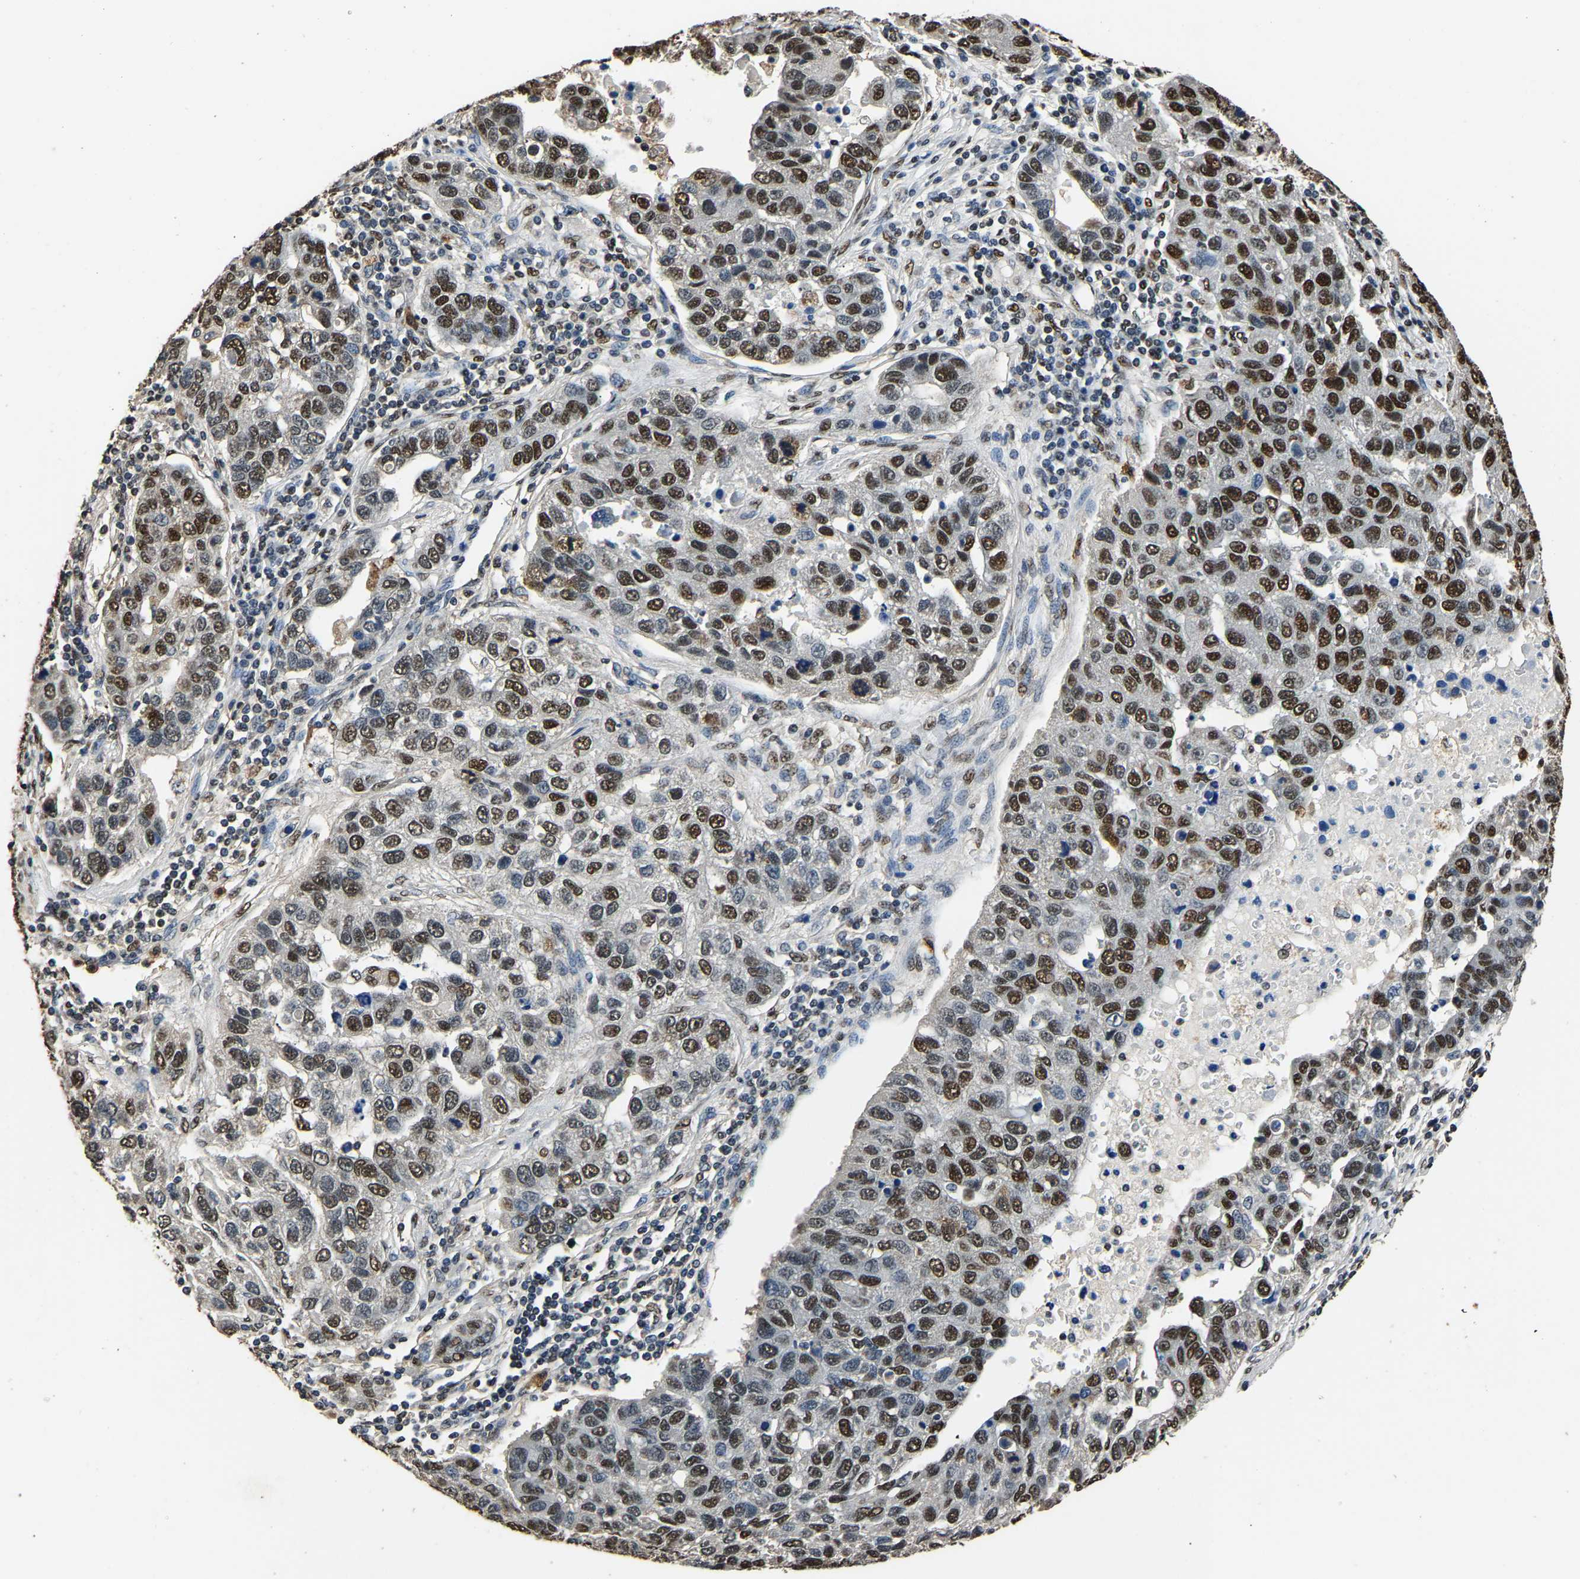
{"staining": {"intensity": "strong", "quantity": ">75%", "location": "nuclear"}, "tissue": "pancreatic cancer", "cell_type": "Tumor cells", "image_type": "cancer", "snomed": [{"axis": "morphology", "description": "Adenocarcinoma, NOS"}, {"axis": "topography", "description": "Pancreas"}], "caption": "Immunohistochemical staining of human pancreatic adenocarcinoma reveals high levels of strong nuclear protein positivity in about >75% of tumor cells. The staining was performed using DAB (3,3'-diaminobenzidine), with brown indicating positive protein expression. Nuclei are stained blue with hematoxylin.", "gene": "SAFB", "patient": {"sex": "female", "age": 61}}